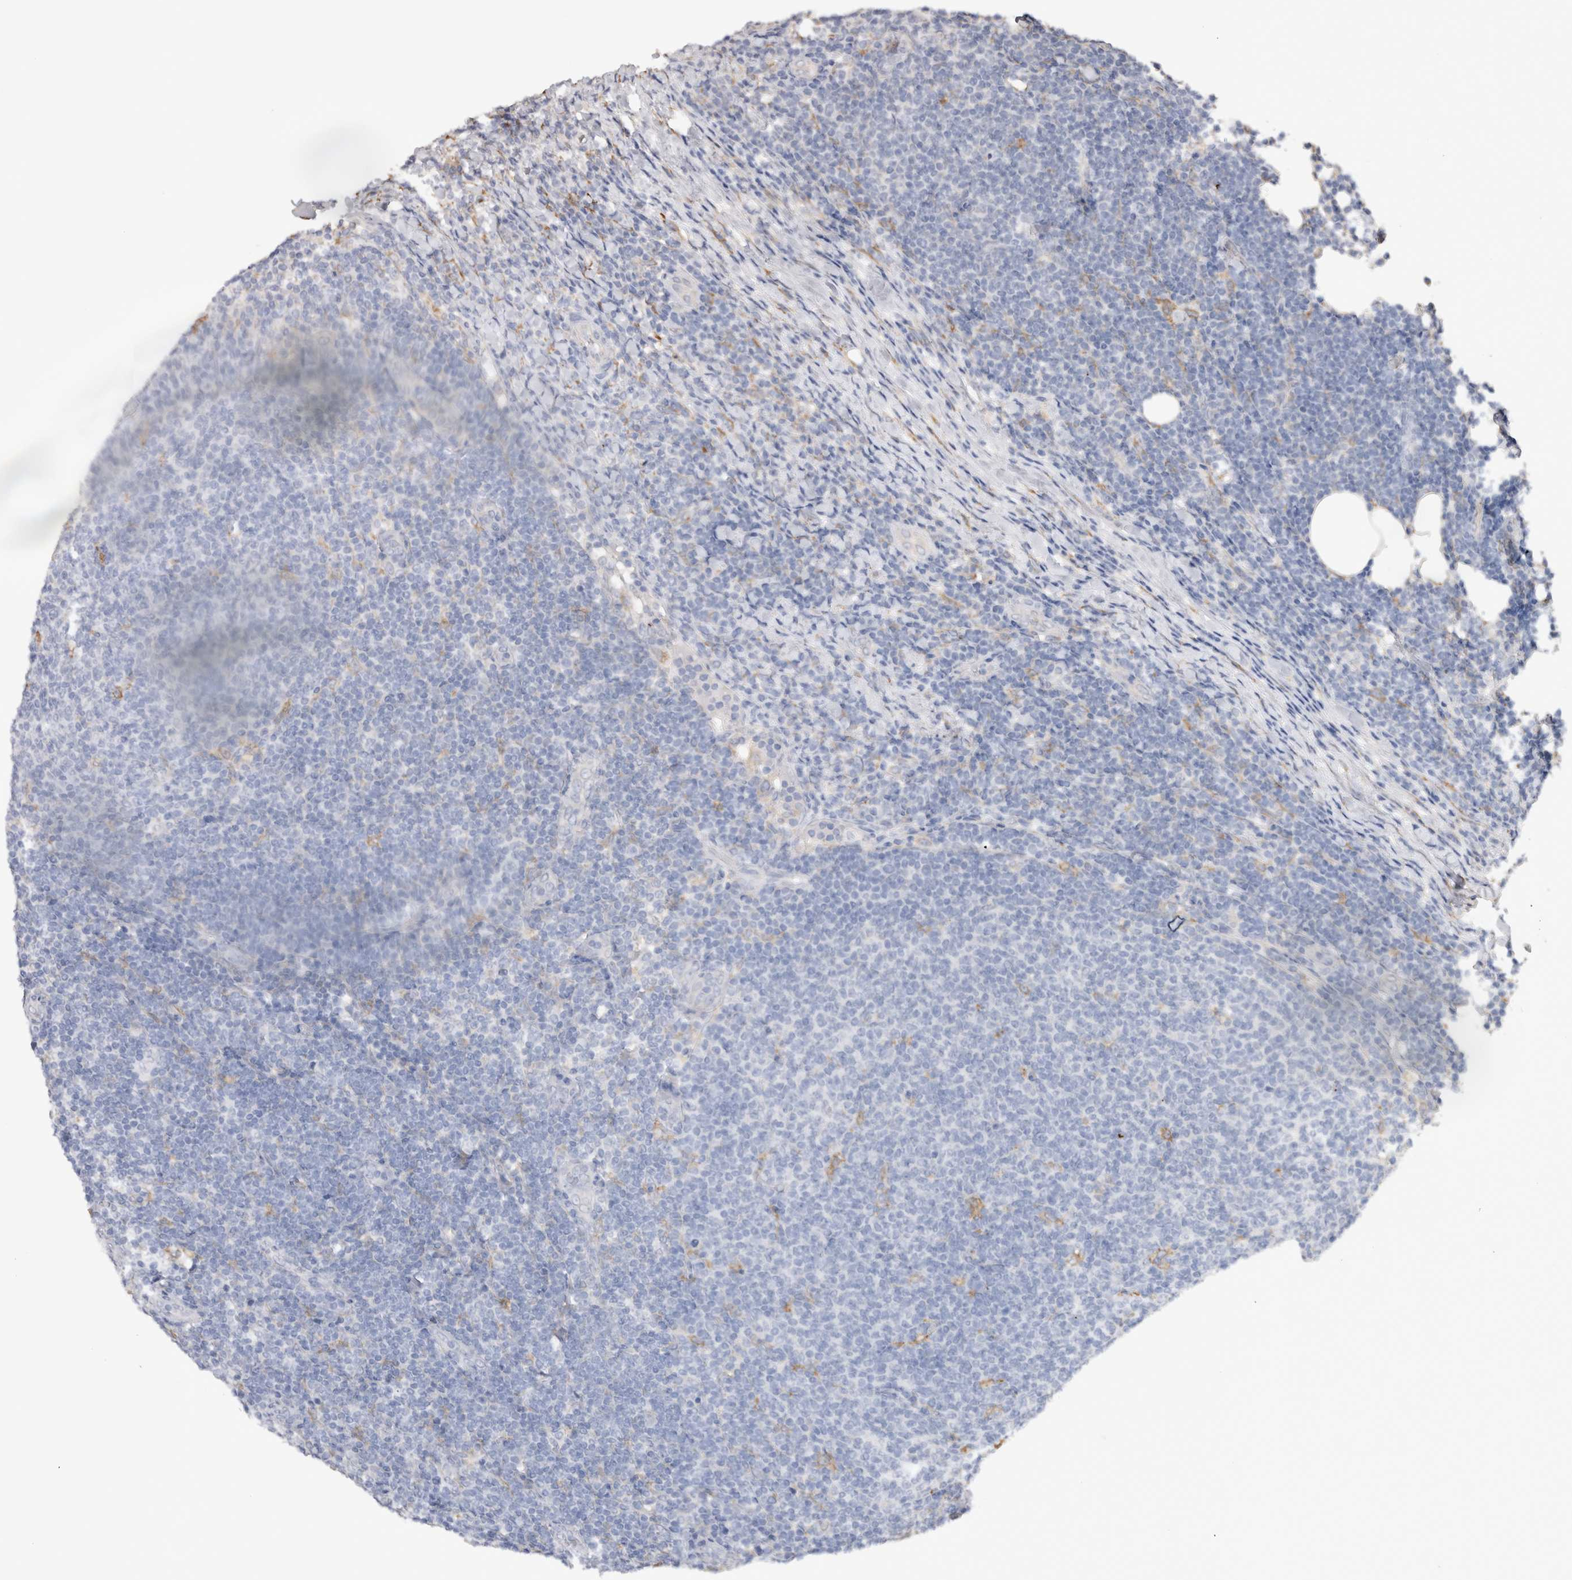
{"staining": {"intensity": "negative", "quantity": "none", "location": "none"}, "tissue": "lymphoma", "cell_type": "Tumor cells", "image_type": "cancer", "snomed": [{"axis": "morphology", "description": "Malignant lymphoma, non-Hodgkin's type, Low grade"}, {"axis": "topography", "description": "Lymph node"}], "caption": "Immunohistochemistry of low-grade malignant lymphoma, non-Hodgkin's type exhibits no expression in tumor cells.", "gene": "LRPAP1", "patient": {"sex": "male", "age": 66}}